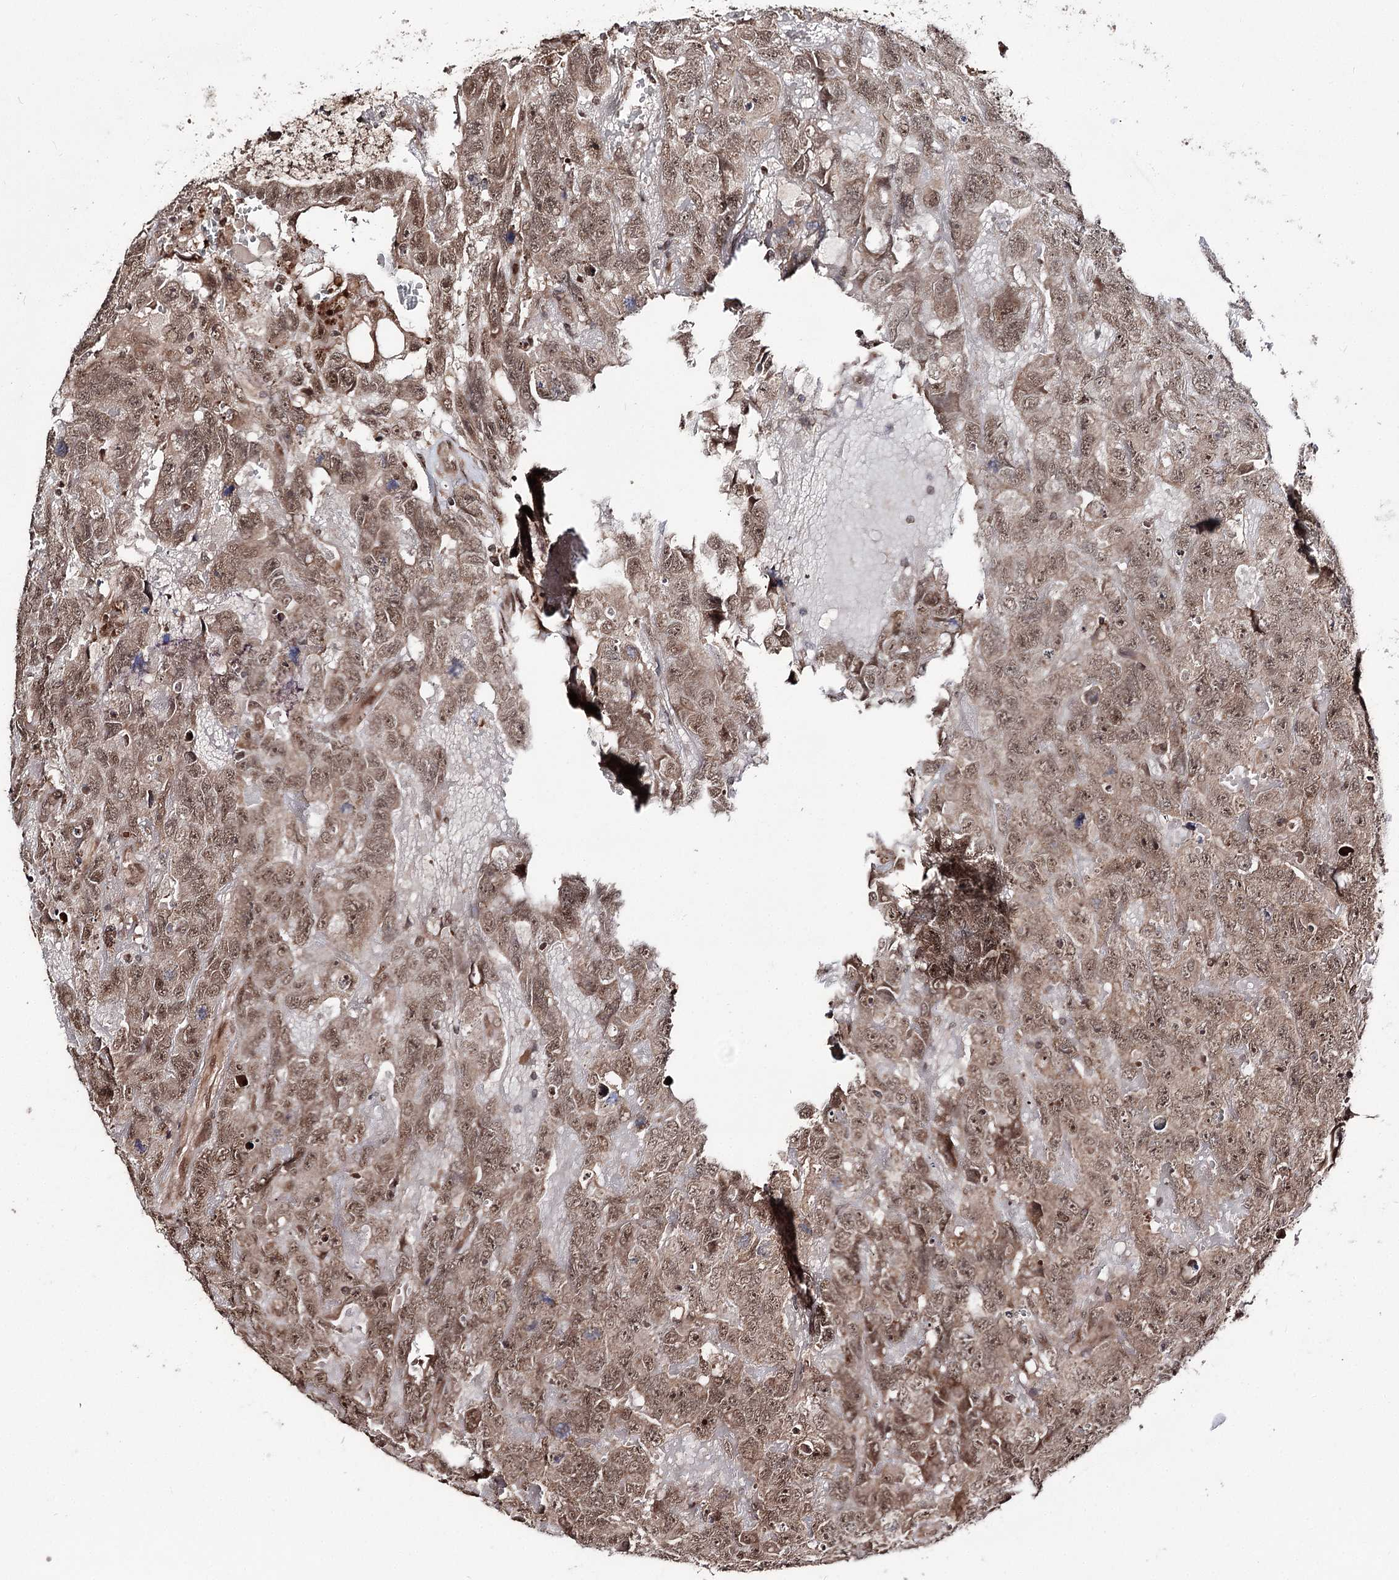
{"staining": {"intensity": "moderate", "quantity": ">75%", "location": "cytoplasmic/membranous,nuclear"}, "tissue": "testis cancer", "cell_type": "Tumor cells", "image_type": "cancer", "snomed": [{"axis": "morphology", "description": "Carcinoma, Embryonal, NOS"}, {"axis": "topography", "description": "Testis"}], "caption": "Embryonal carcinoma (testis) was stained to show a protein in brown. There is medium levels of moderate cytoplasmic/membranous and nuclear staining in about >75% of tumor cells.", "gene": "FAM53B", "patient": {"sex": "male", "age": 45}}